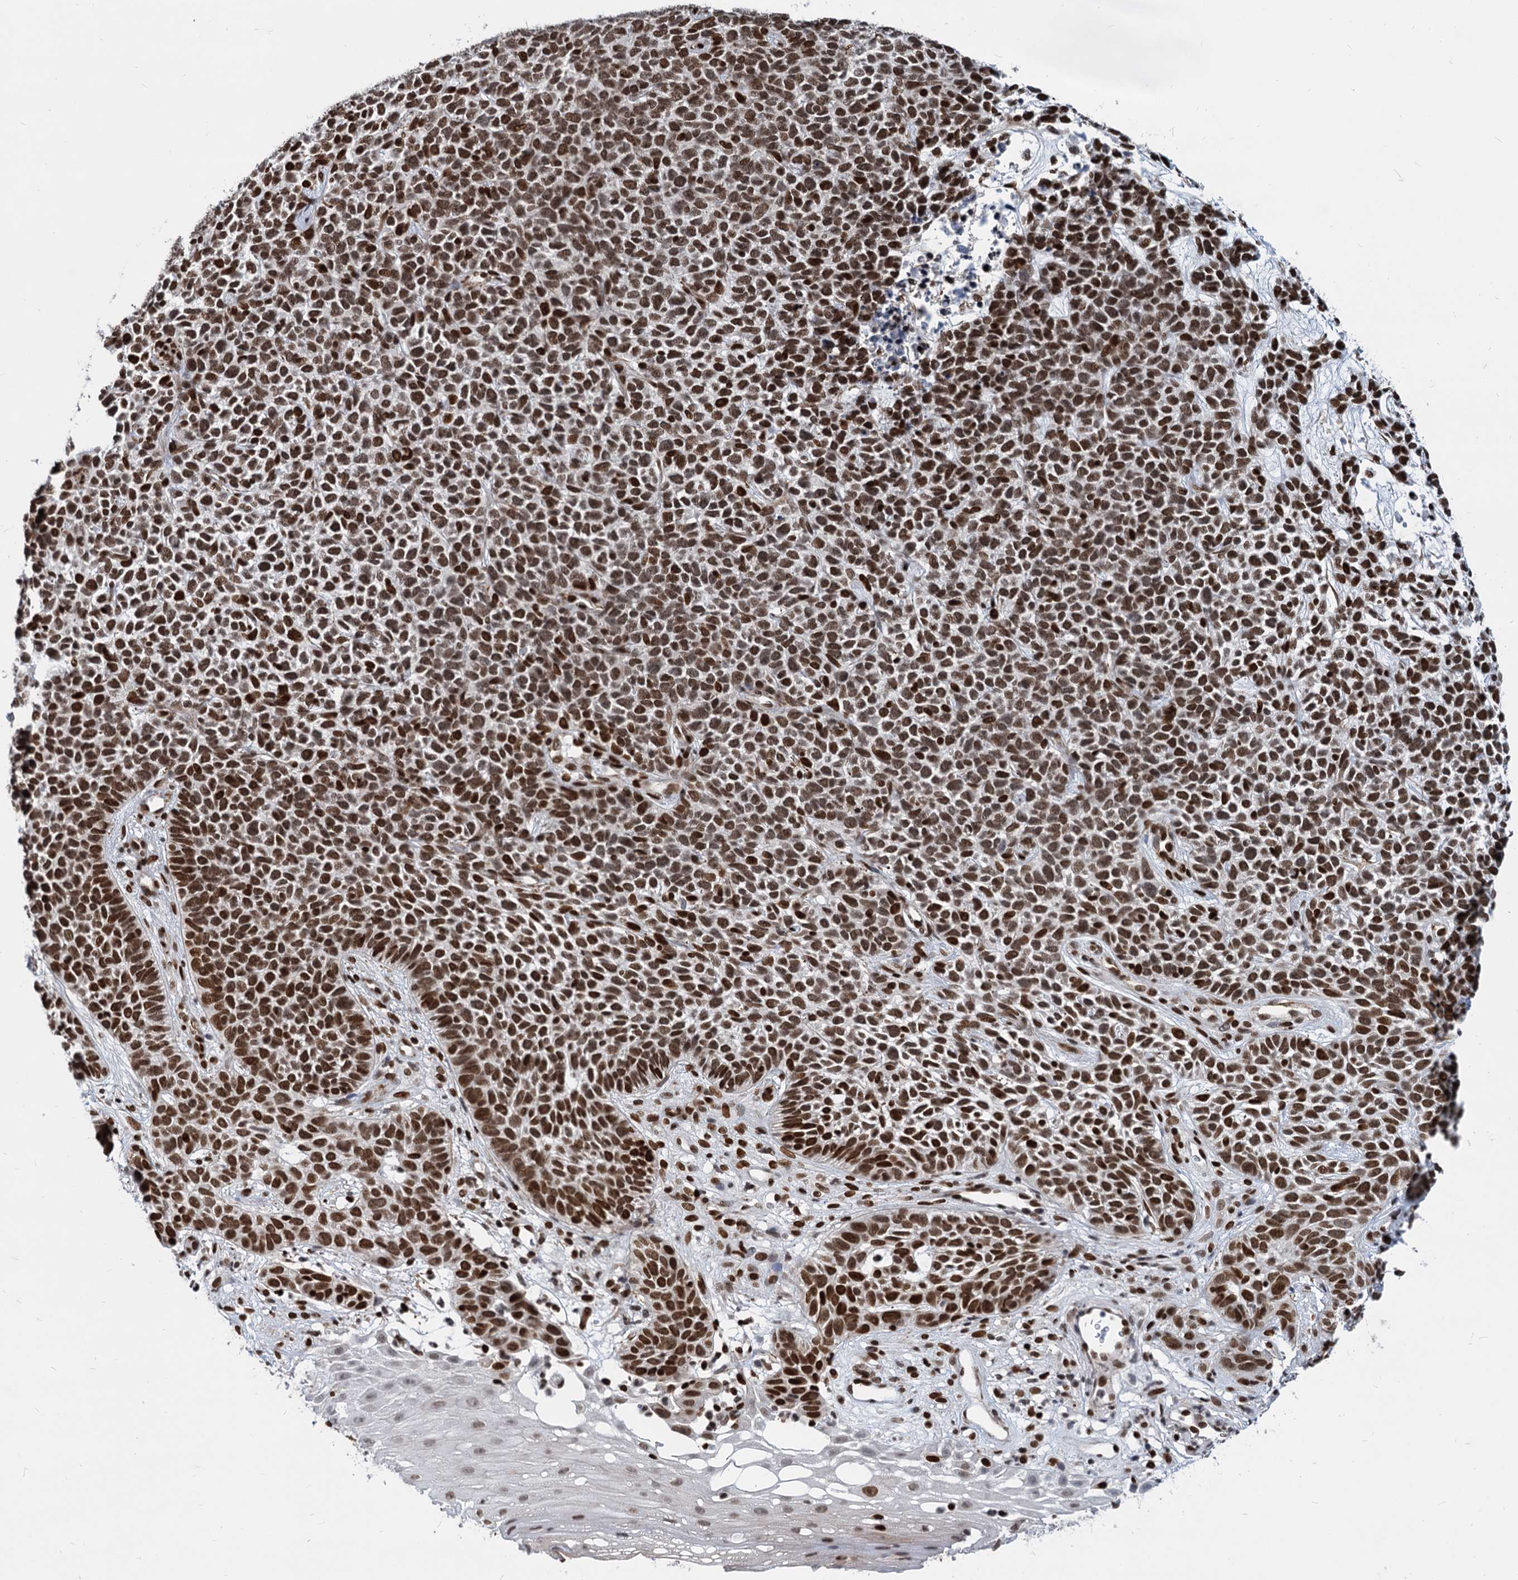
{"staining": {"intensity": "strong", "quantity": ">75%", "location": "nuclear"}, "tissue": "skin cancer", "cell_type": "Tumor cells", "image_type": "cancer", "snomed": [{"axis": "morphology", "description": "Basal cell carcinoma"}, {"axis": "topography", "description": "Skin"}], "caption": "Immunohistochemical staining of skin cancer demonstrates high levels of strong nuclear expression in approximately >75% of tumor cells.", "gene": "MECP2", "patient": {"sex": "female", "age": 84}}